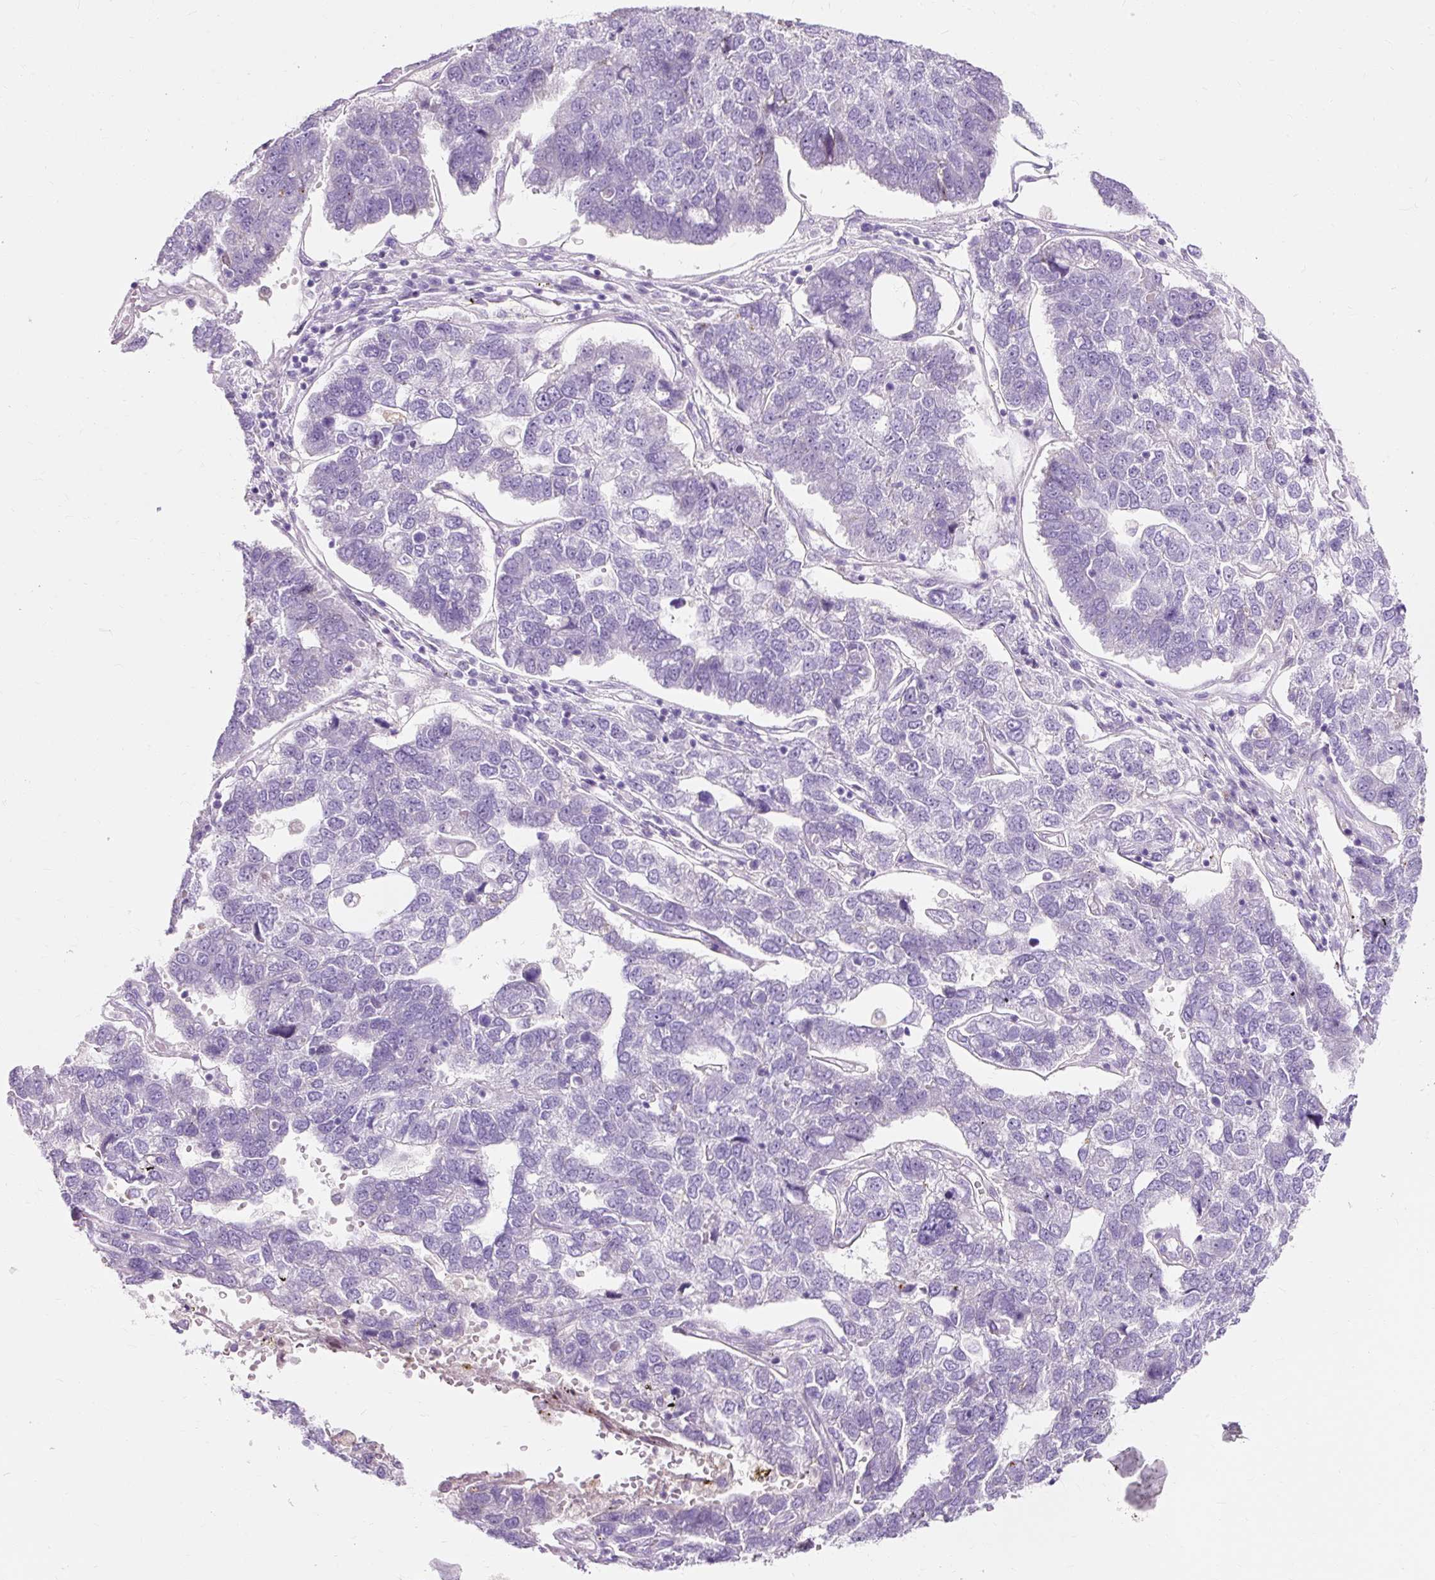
{"staining": {"intensity": "negative", "quantity": "none", "location": "none"}, "tissue": "pancreatic cancer", "cell_type": "Tumor cells", "image_type": "cancer", "snomed": [{"axis": "morphology", "description": "Adenocarcinoma, NOS"}, {"axis": "topography", "description": "Pancreas"}], "caption": "A high-resolution image shows IHC staining of pancreatic cancer, which reveals no significant expression in tumor cells.", "gene": "CLDN25", "patient": {"sex": "female", "age": 61}}